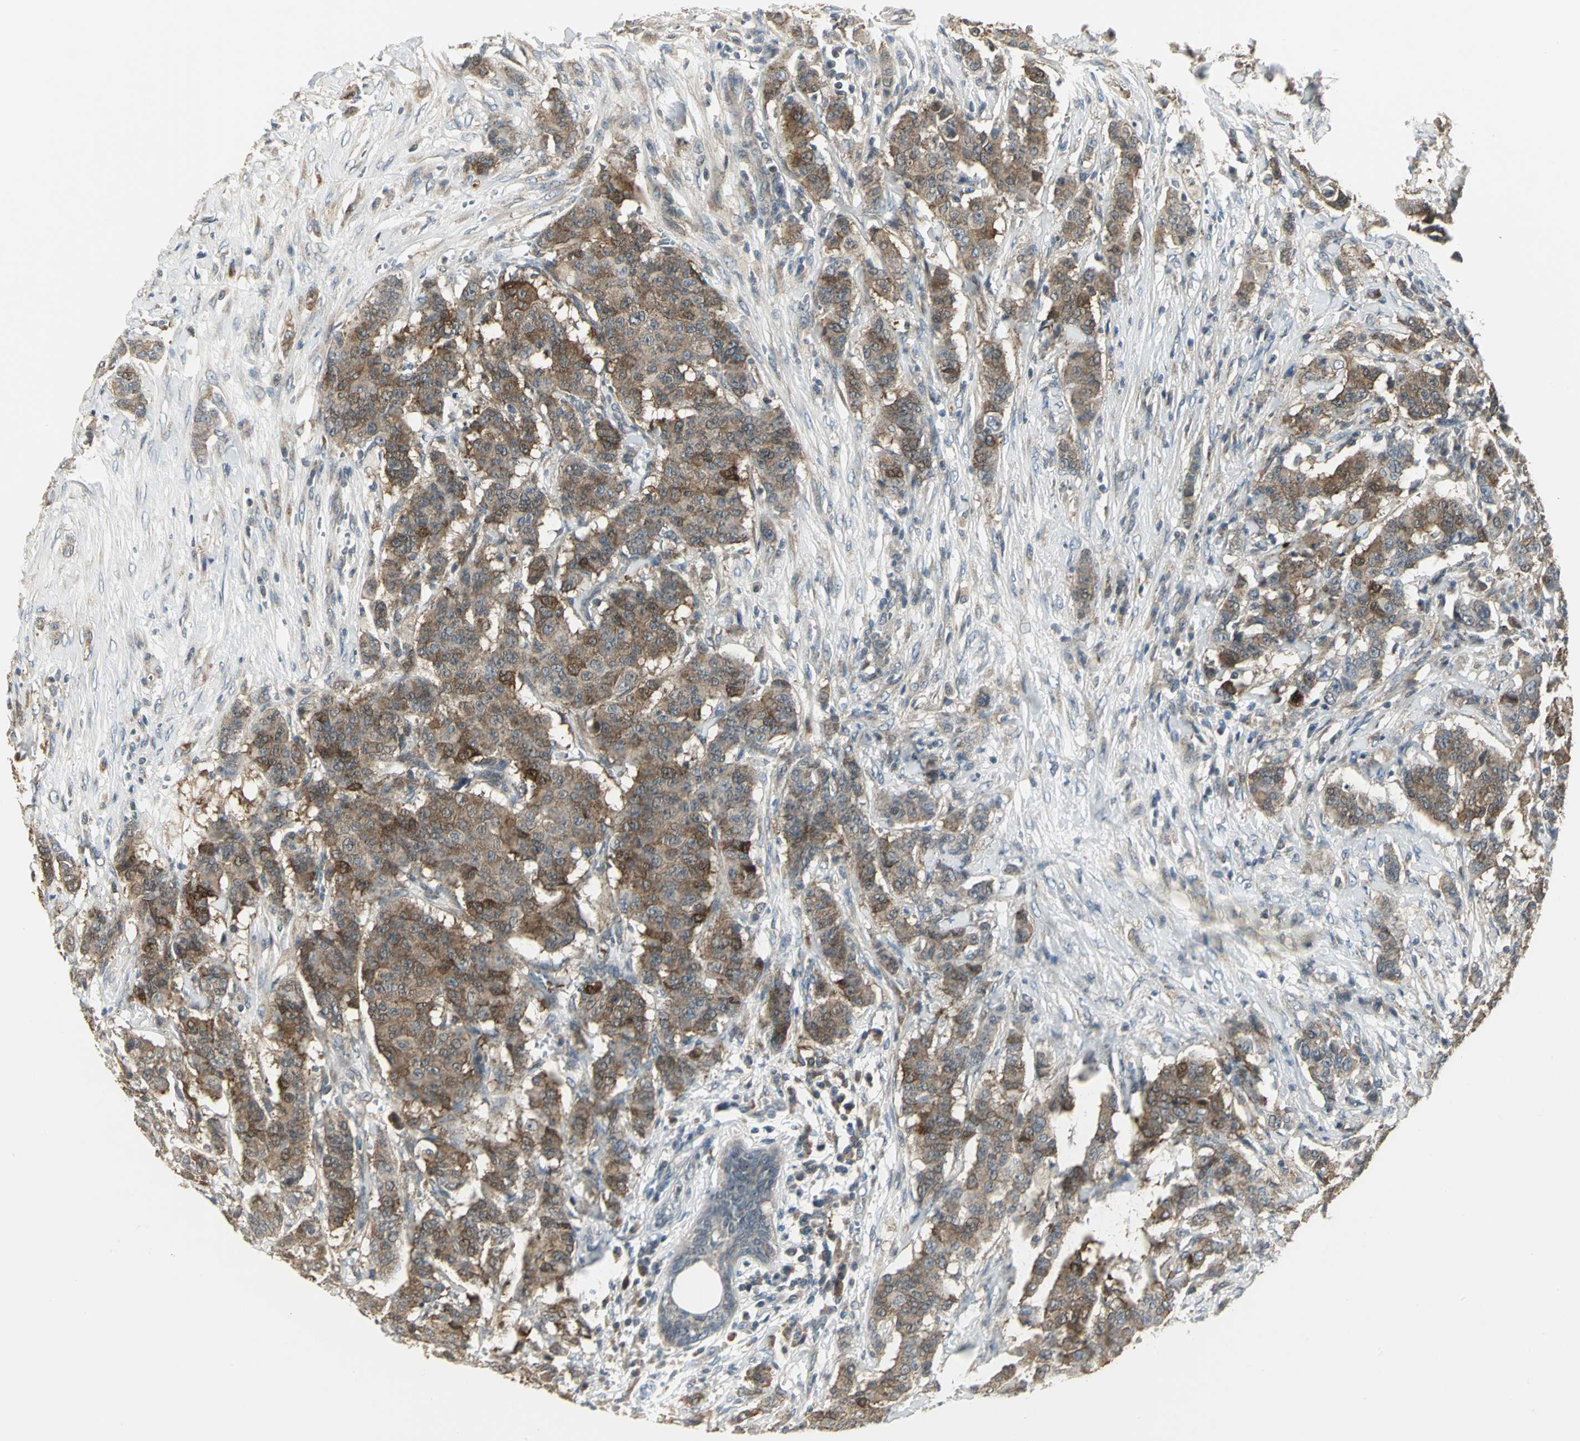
{"staining": {"intensity": "moderate", "quantity": "25%-75%", "location": "cytoplasmic/membranous"}, "tissue": "breast cancer", "cell_type": "Tumor cells", "image_type": "cancer", "snomed": [{"axis": "morphology", "description": "Duct carcinoma"}, {"axis": "topography", "description": "Breast"}], "caption": "An image of human breast intraductal carcinoma stained for a protein reveals moderate cytoplasmic/membranous brown staining in tumor cells.", "gene": "MAPK8IP3", "patient": {"sex": "female", "age": 40}}